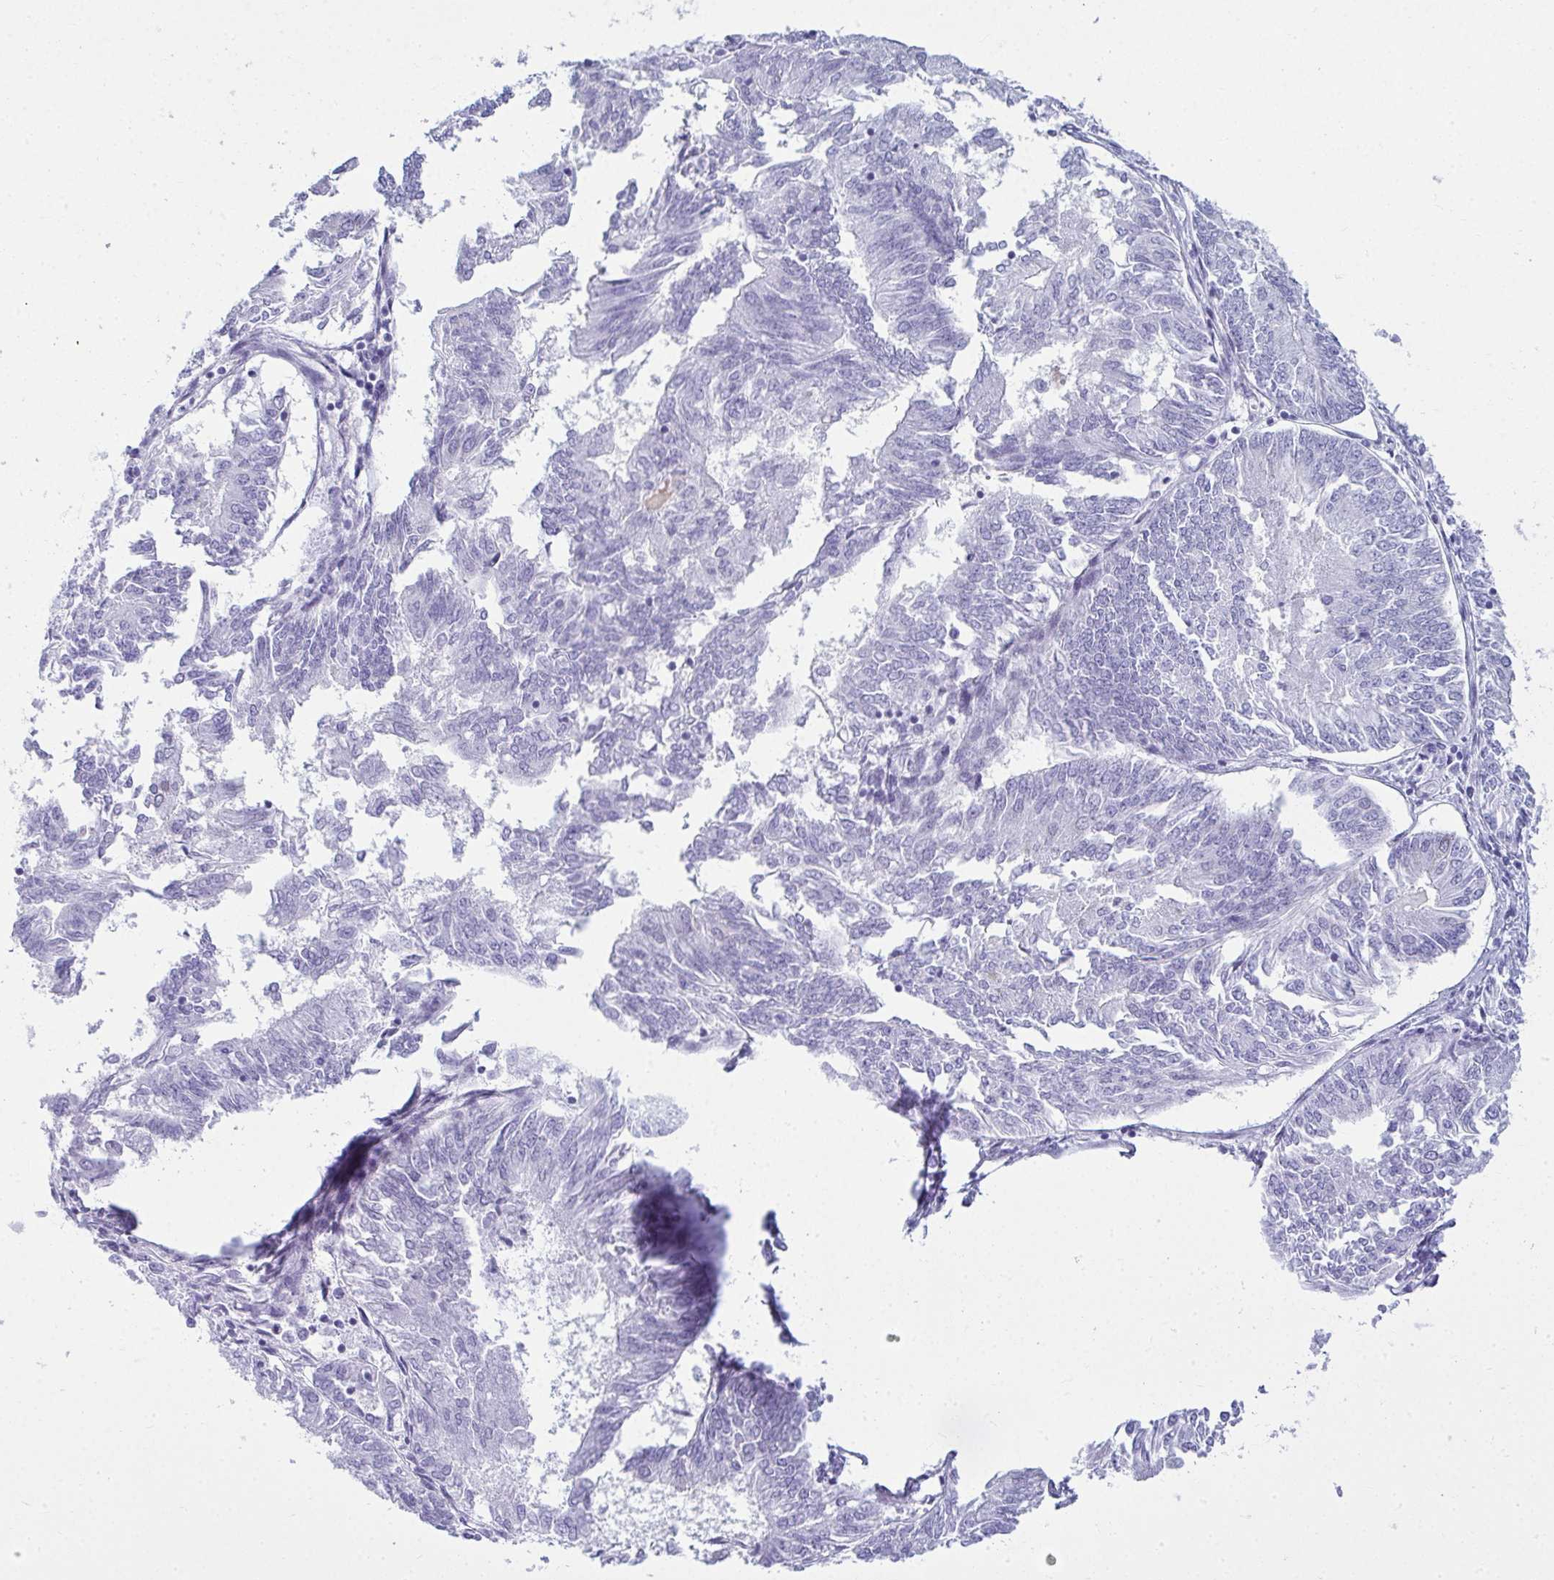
{"staining": {"intensity": "negative", "quantity": "none", "location": "none"}, "tissue": "endometrial cancer", "cell_type": "Tumor cells", "image_type": "cancer", "snomed": [{"axis": "morphology", "description": "Adenocarcinoma, NOS"}, {"axis": "topography", "description": "Endometrium"}], "caption": "Endometrial adenocarcinoma stained for a protein using immunohistochemistry (IHC) reveals no expression tumor cells.", "gene": "CLGN", "patient": {"sex": "female", "age": 58}}